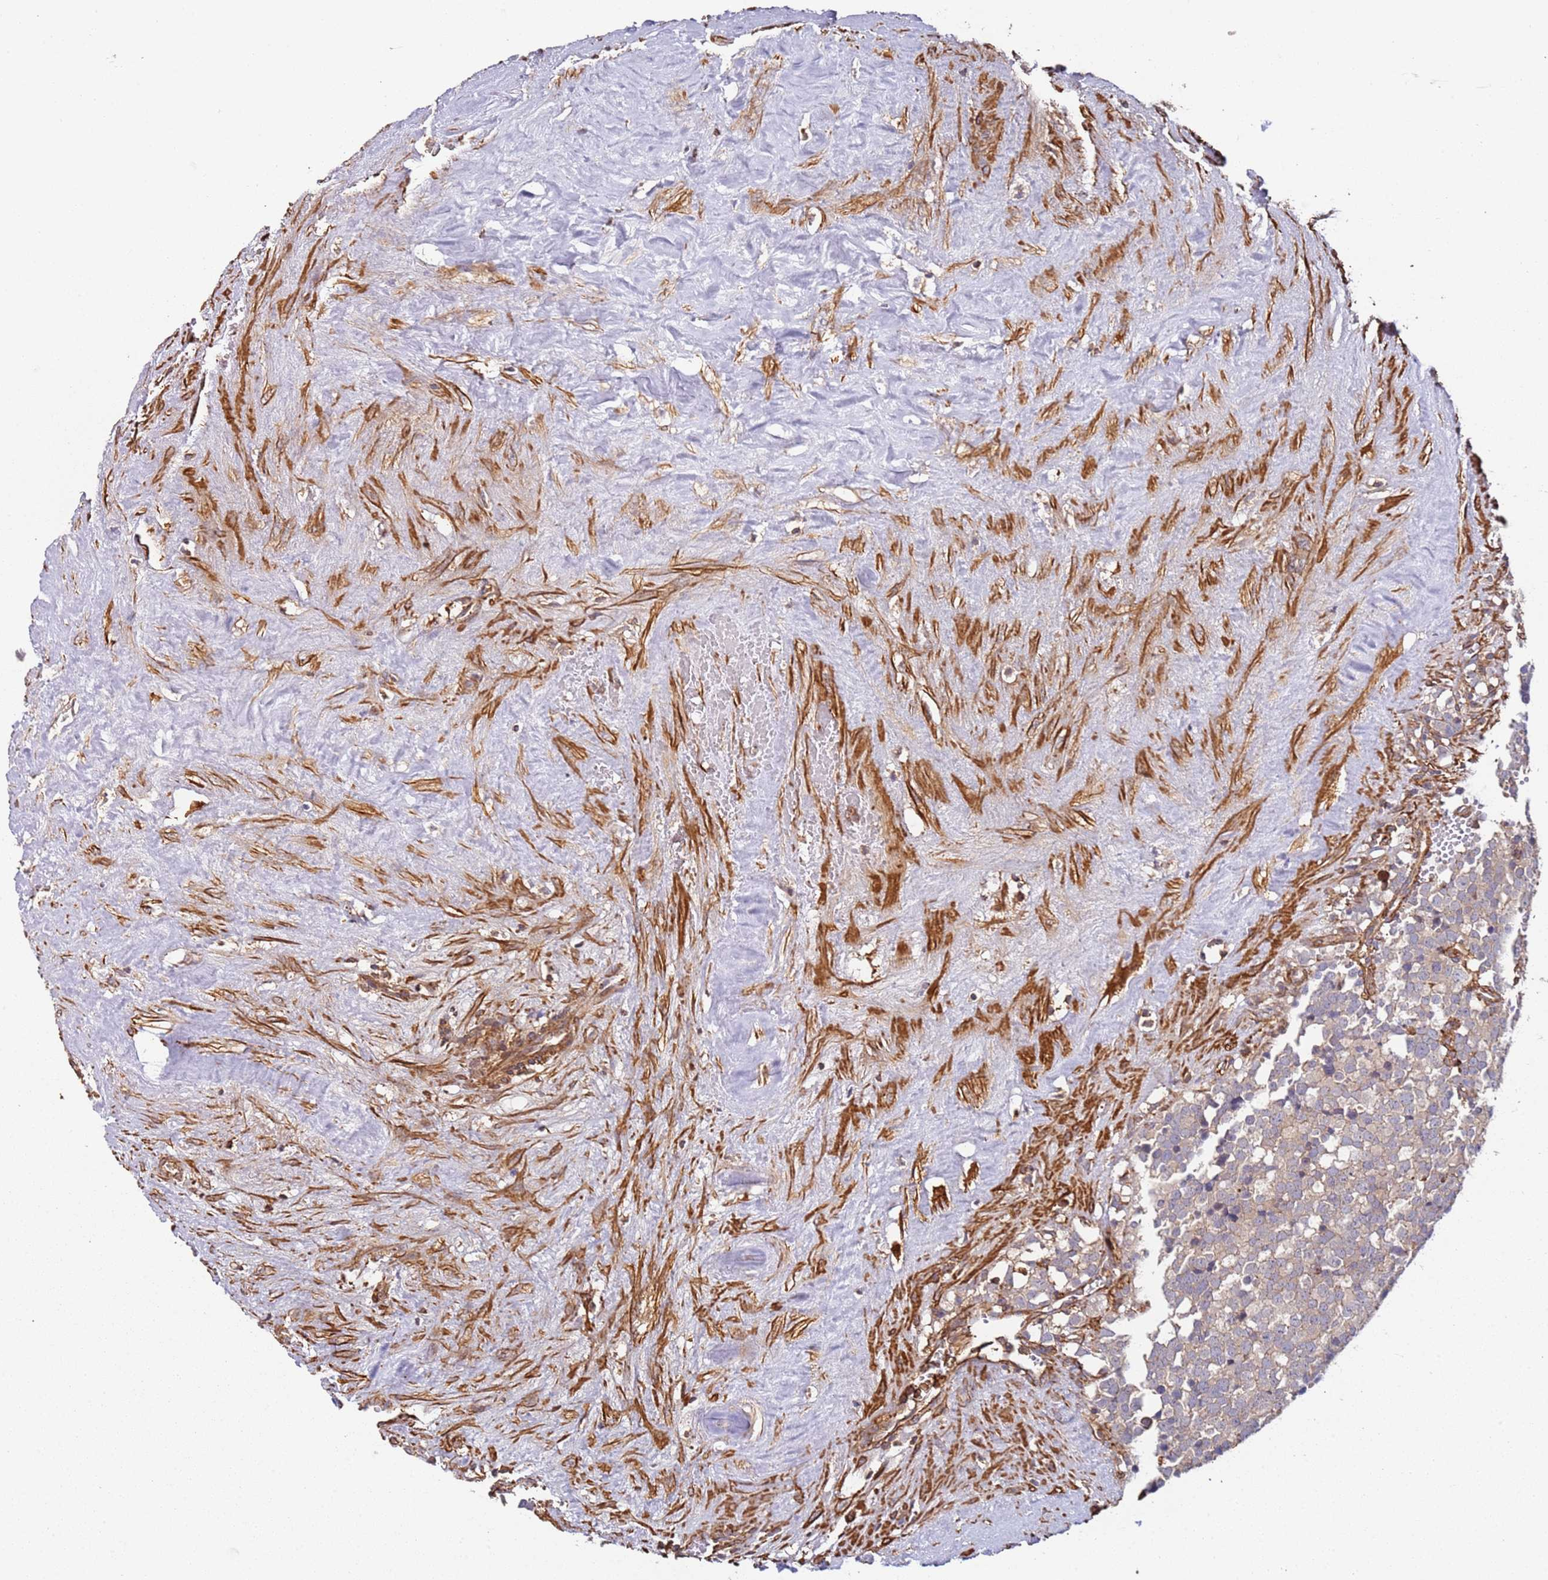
{"staining": {"intensity": "weak", "quantity": "<25%", "location": "cytoplasmic/membranous"}, "tissue": "testis cancer", "cell_type": "Tumor cells", "image_type": "cancer", "snomed": [{"axis": "morphology", "description": "Seminoma, NOS"}, {"axis": "topography", "description": "Testis"}], "caption": "This is a histopathology image of immunohistochemistry staining of testis cancer, which shows no staining in tumor cells.", "gene": "CYP2U1", "patient": {"sex": "male", "age": 71}}